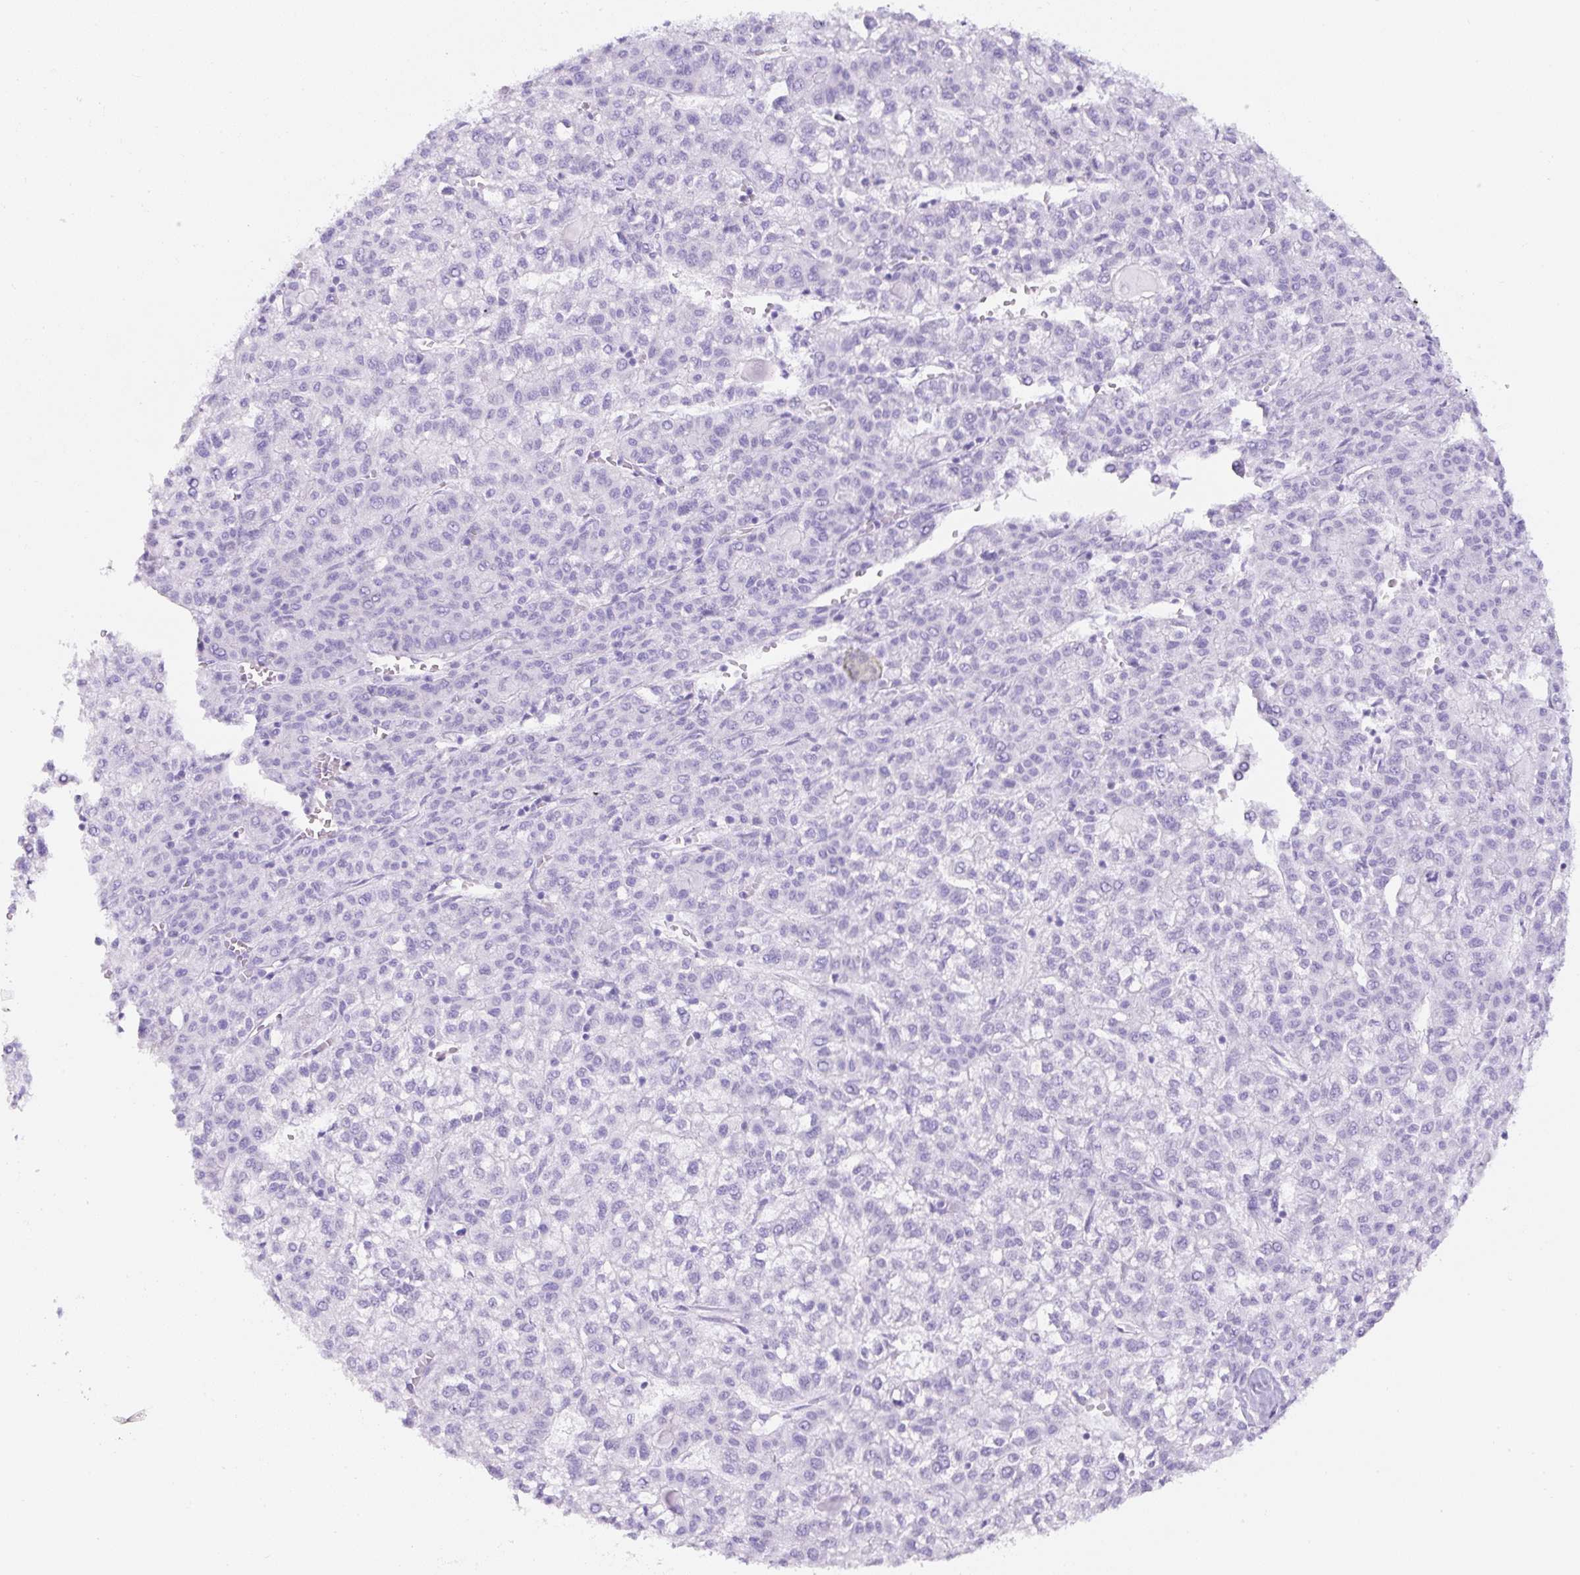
{"staining": {"intensity": "negative", "quantity": "none", "location": "none"}, "tissue": "liver cancer", "cell_type": "Tumor cells", "image_type": "cancer", "snomed": [{"axis": "morphology", "description": "Carcinoma, Hepatocellular, NOS"}, {"axis": "topography", "description": "Liver"}], "caption": "An immunohistochemistry (IHC) micrograph of liver cancer (hepatocellular carcinoma) is shown. There is no staining in tumor cells of liver cancer (hepatocellular carcinoma).", "gene": "TMEM200B", "patient": {"sex": "female", "age": 43}}